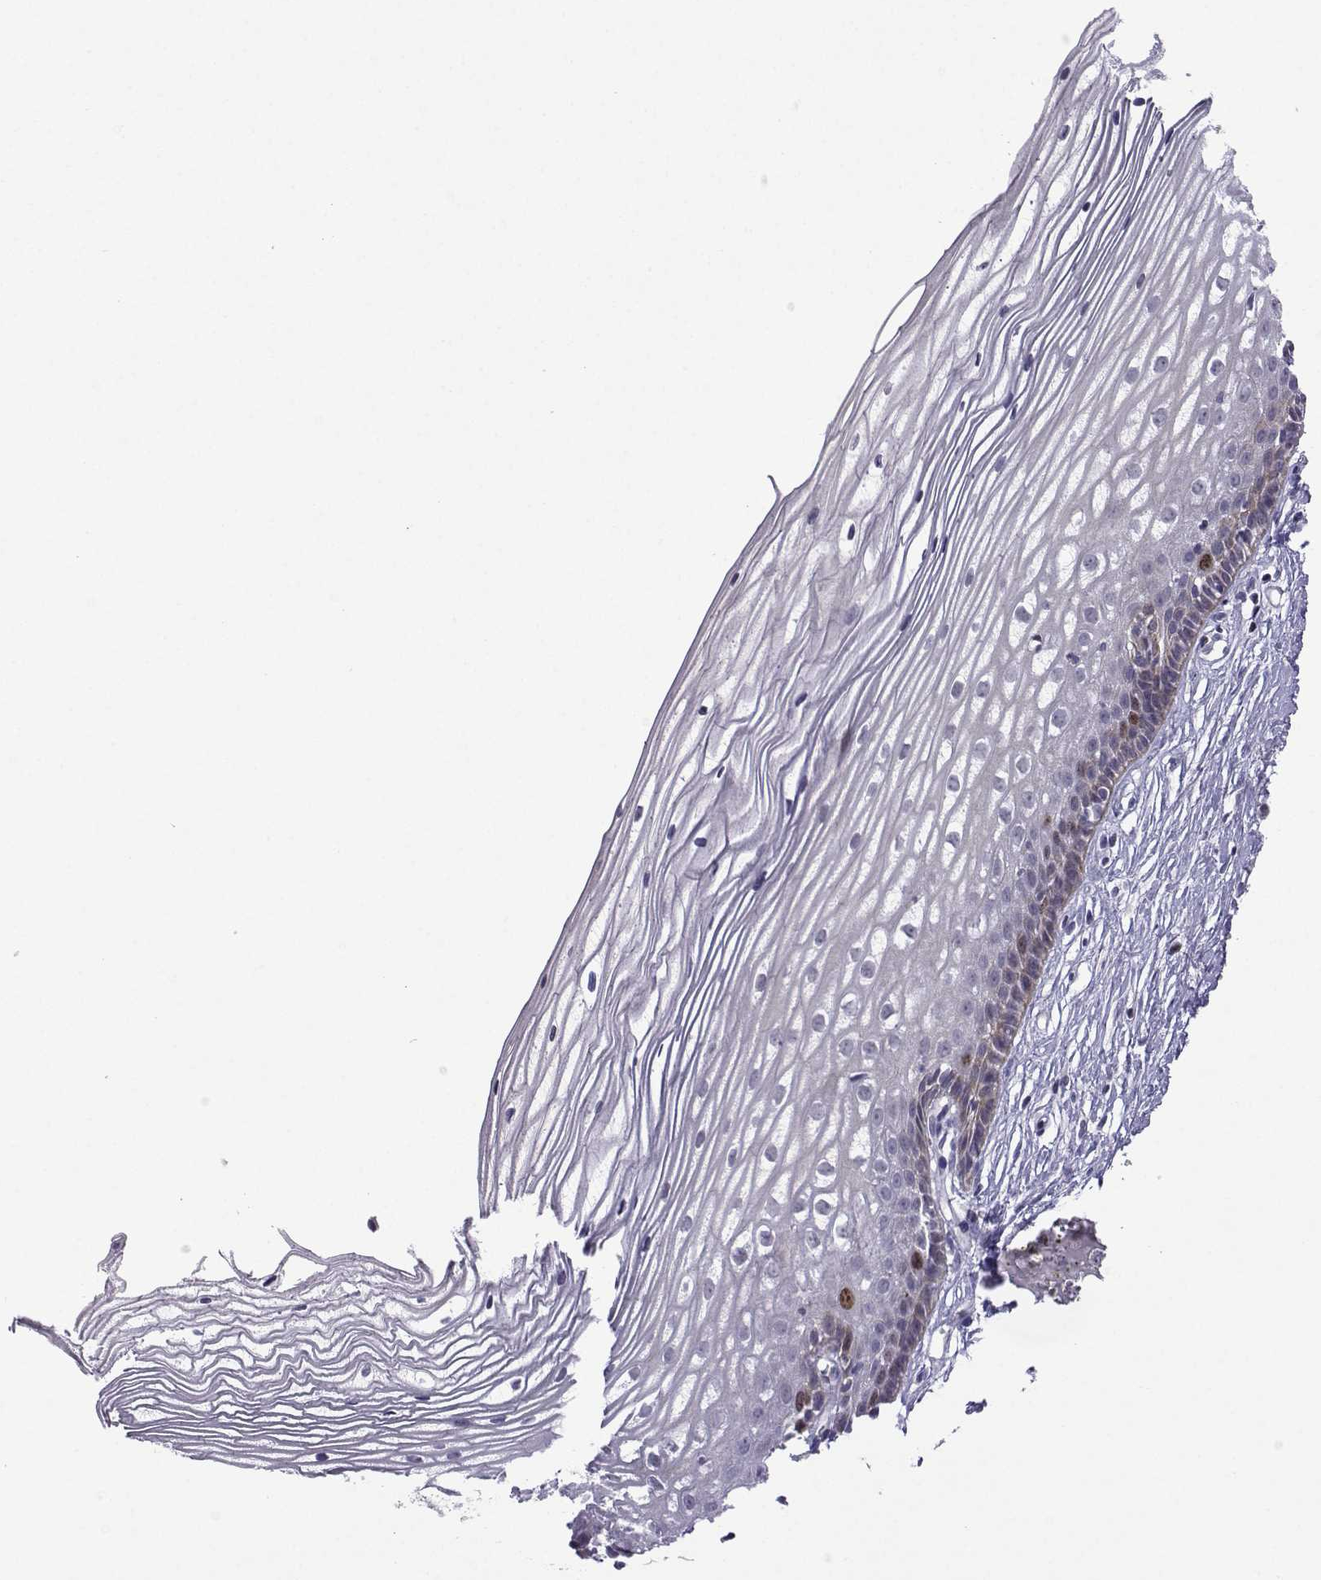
{"staining": {"intensity": "moderate", "quantity": "<25%", "location": "nuclear"}, "tissue": "cervix", "cell_type": "Squamous epithelial cells", "image_type": "normal", "snomed": [{"axis": "morphology", "description": "Normal tissue, NOS"}, {"axis": "topography", "description": "Cervix"}], "caption": "DAB immunohistochemical staining of normal cervix shows moderate nuclear protein positivity in about <25% of squamous epithelial cells.", "gene": "INCENP", "patient": {"sex": "female", "age": 40}}